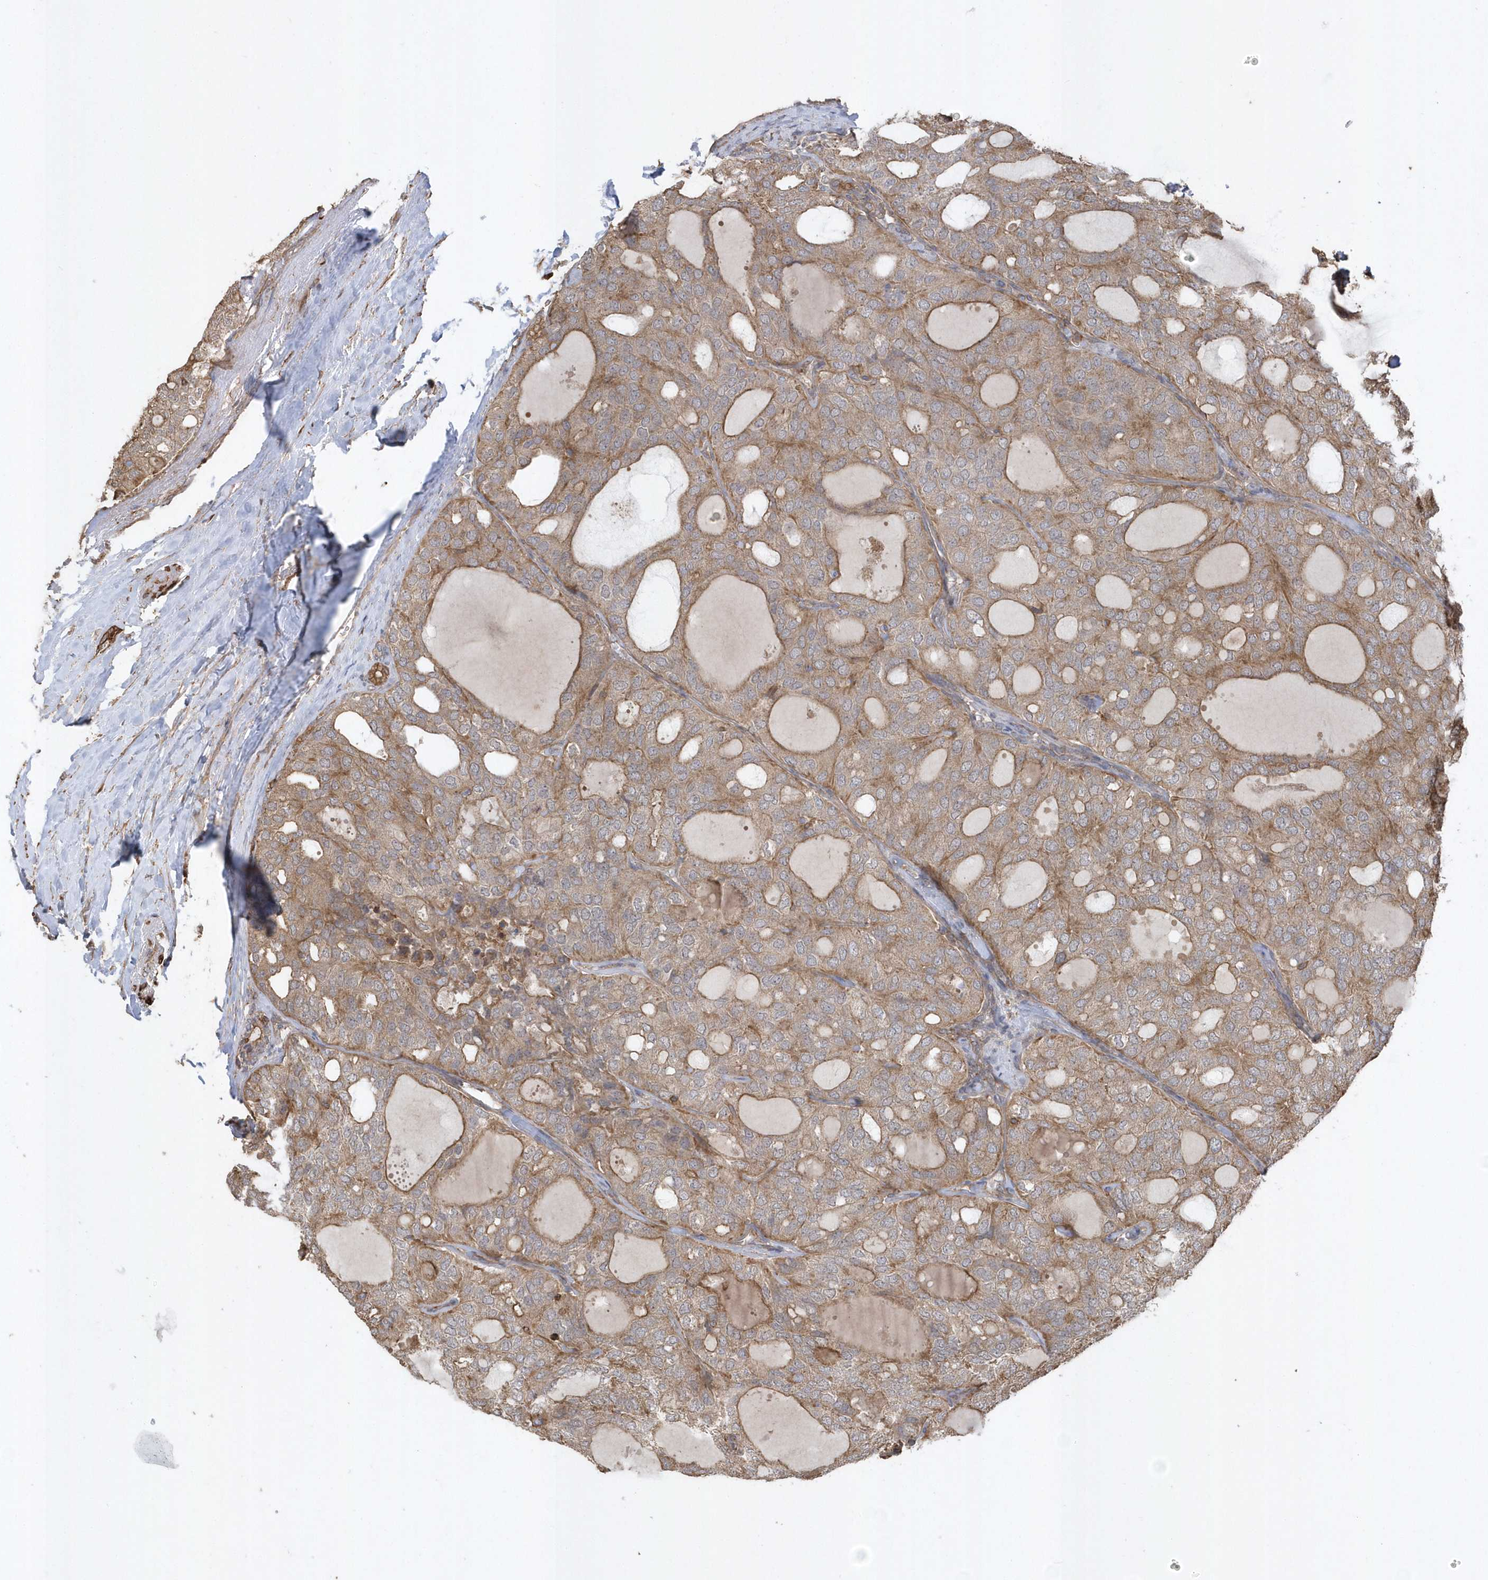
{"staining": {"intensity": "moderate", "quantity": ">75%", "location": "cytoplasmic/membranous"}, "tissue": "thyroid cancer", "cell_type": "Tumor cells", "image_type": "cancer", "snomed": [{"axis": "morphology", "description": "Follicular adenoma carcinoma, NOS"}, {"axis": "topography", "description": "Thyroid gland"}], "caption": "This micrograph exhibits immunohistochemistry staining of thyroid follicular adenoma carcinoma, with medium moderate cytoplasmic/membranous expression in approximately >75% of tumor cells.", "gene": "SENP8", "patient": {"sex": "male", "age": 75}}